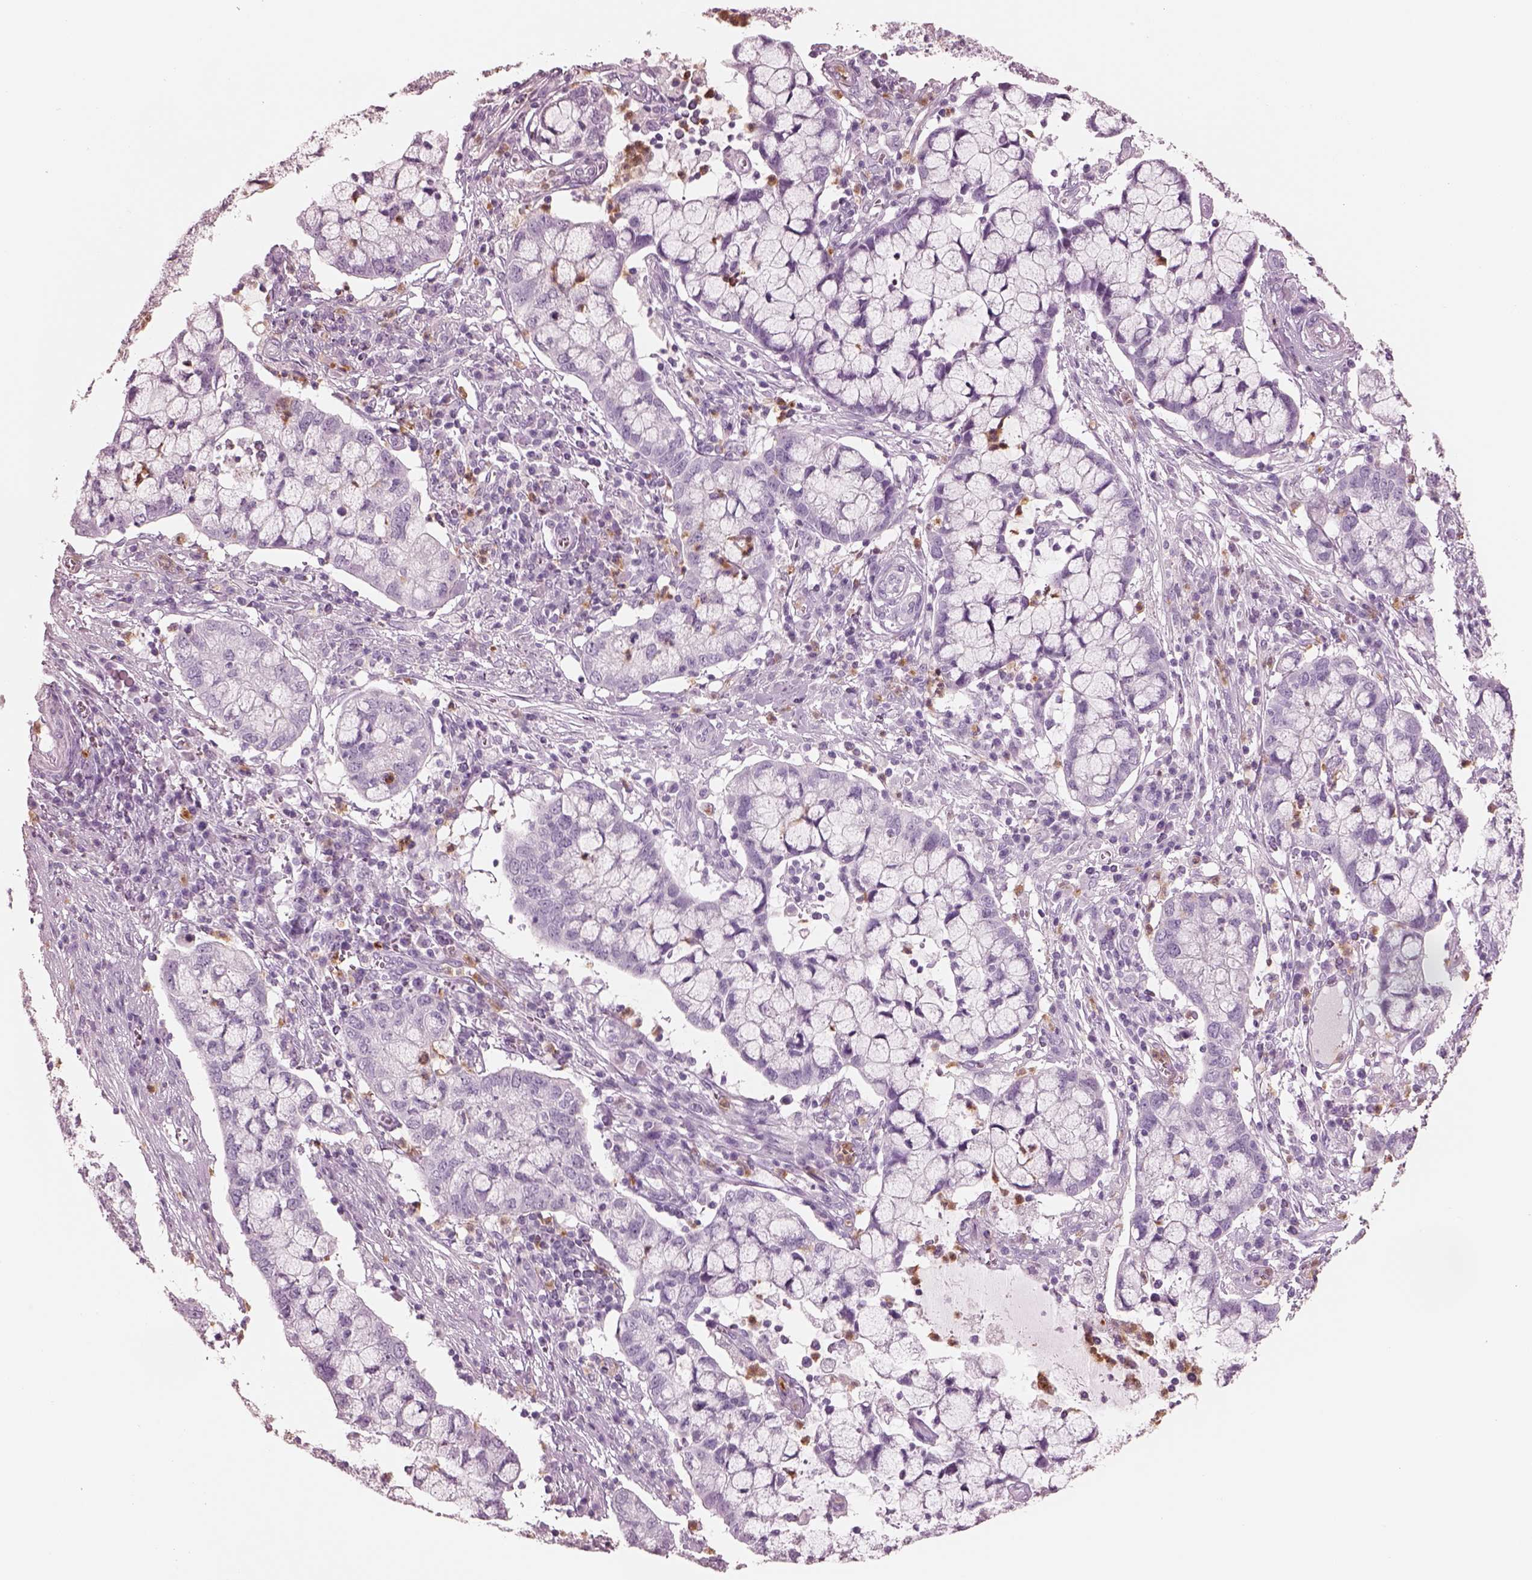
{"staining": {"intensity": "negative", "quantity": "none", "location": "none"}, "tissue": "cervical cancer", "cell_type": "Tumor cells", "image_type": "cancer", "snomed": [{"axis": "morphology", "description": "Adenocarcinoma, NOS"}, {"axis": "topography", "description": "Cervix"}], "caption": "DAB (3,3'-diaminobenzidine) immunohistochemical staining of human cervical cancer (adenocarcinoma) demonstrates no significant positivity in tumor cells.", "gene": "ELANE", "patient": {"sex": "female", "age": 40}}